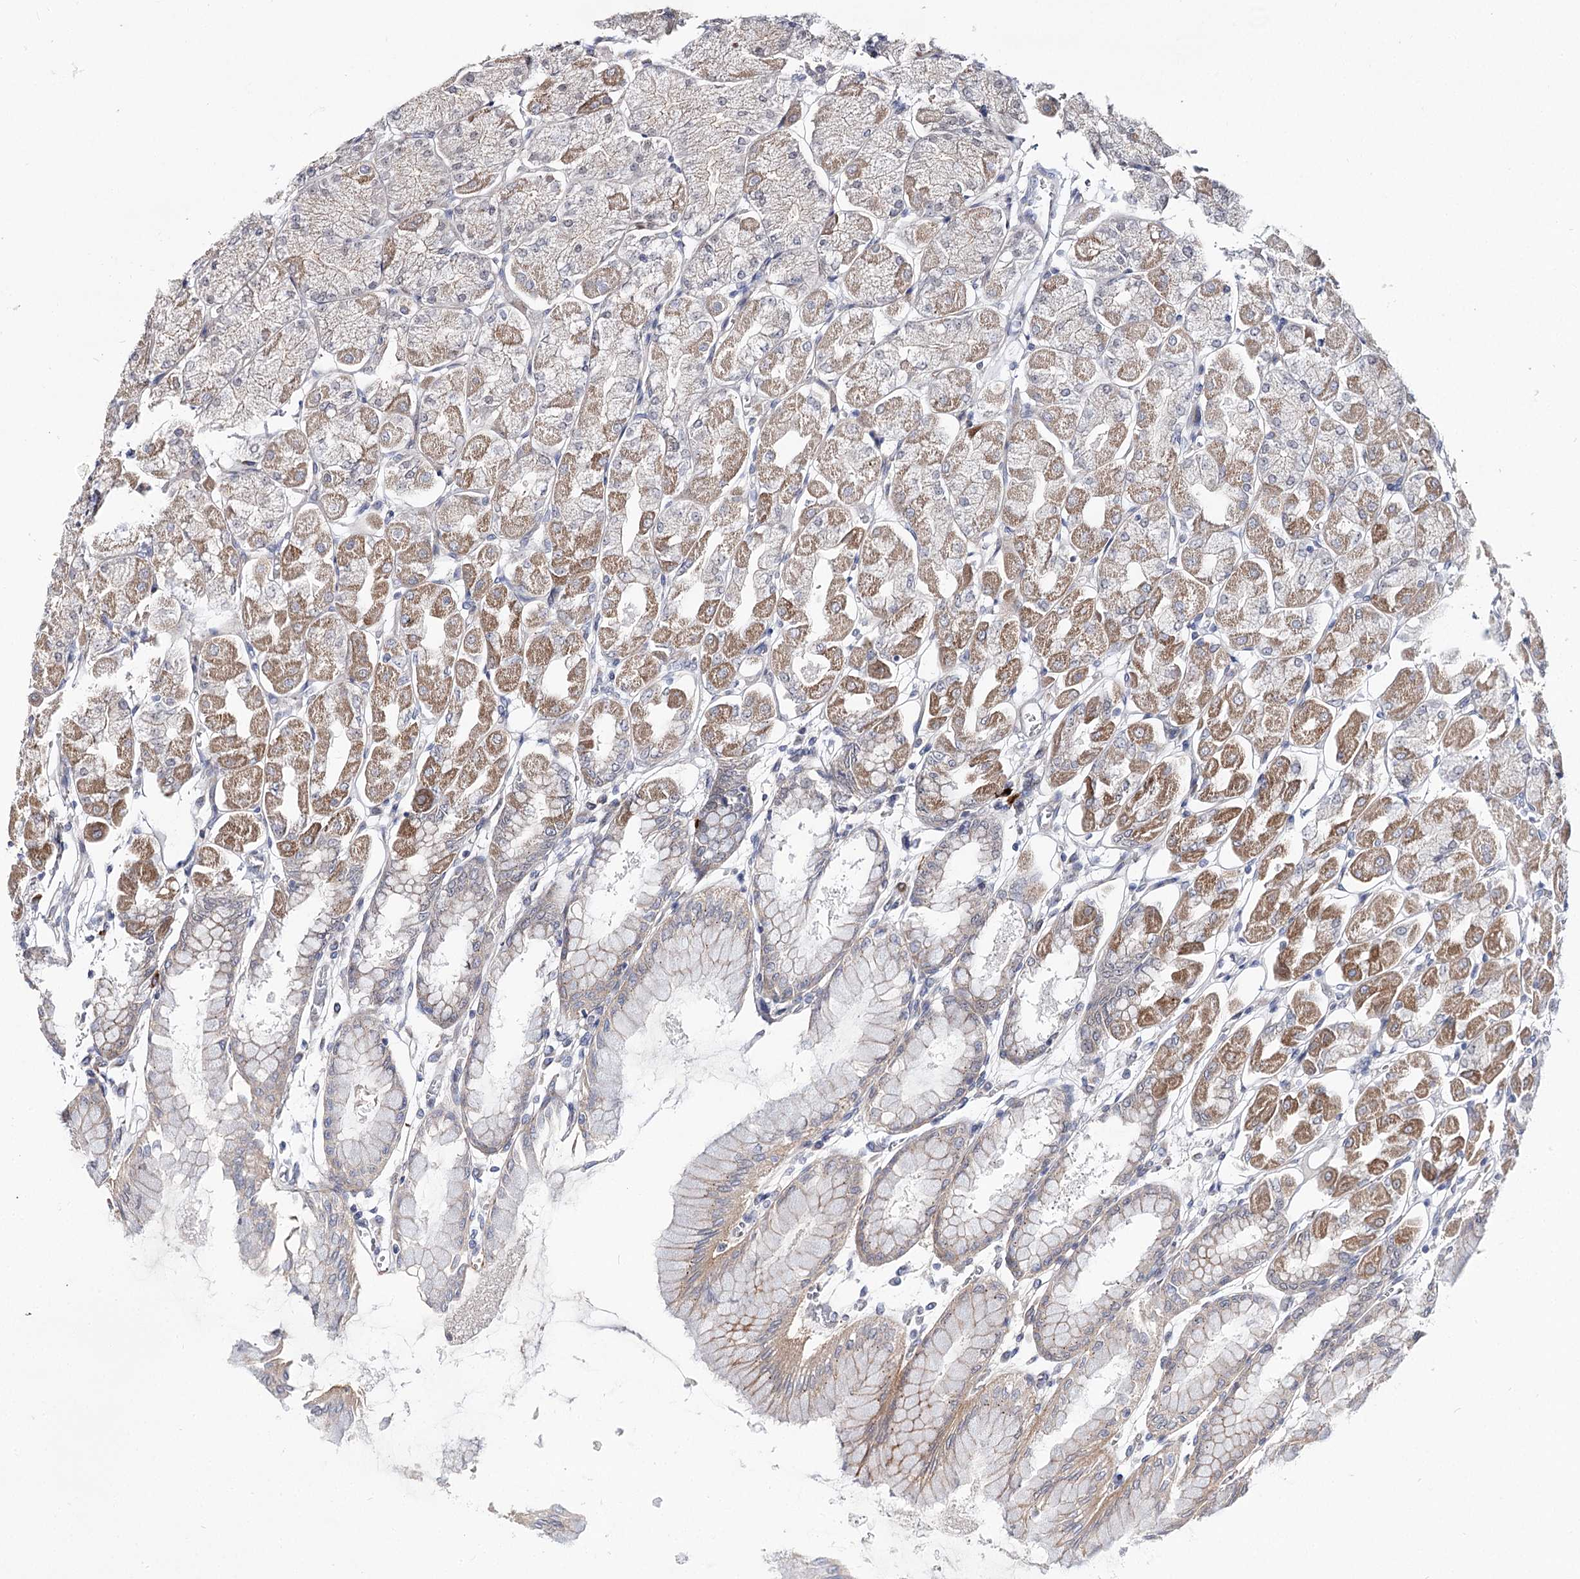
{"staining": {"intensity": "moderate", "quantity": "25%-75%", "location": "cytoplasmic/membranous"}, "tissue": "stomach", "cell_type": "Glandular cells", "image_type": "normal", "snomed": [{"axis": "morphology", "description": "Normal tissue, NOS"}, {"axis": "topography", "description": "Stomach, upper"}], "caption": "Immunohistochemical staining of normal human stomach exhibits moderate cytoplasmic/membranous protein expression in approximately 25%-75% of glandular cells. Ihc stains the protein of interest in brown and the nuclei are stained blue.", "gene": "ARHGAP32", "patient": {"sex": "female", "age": 56}}